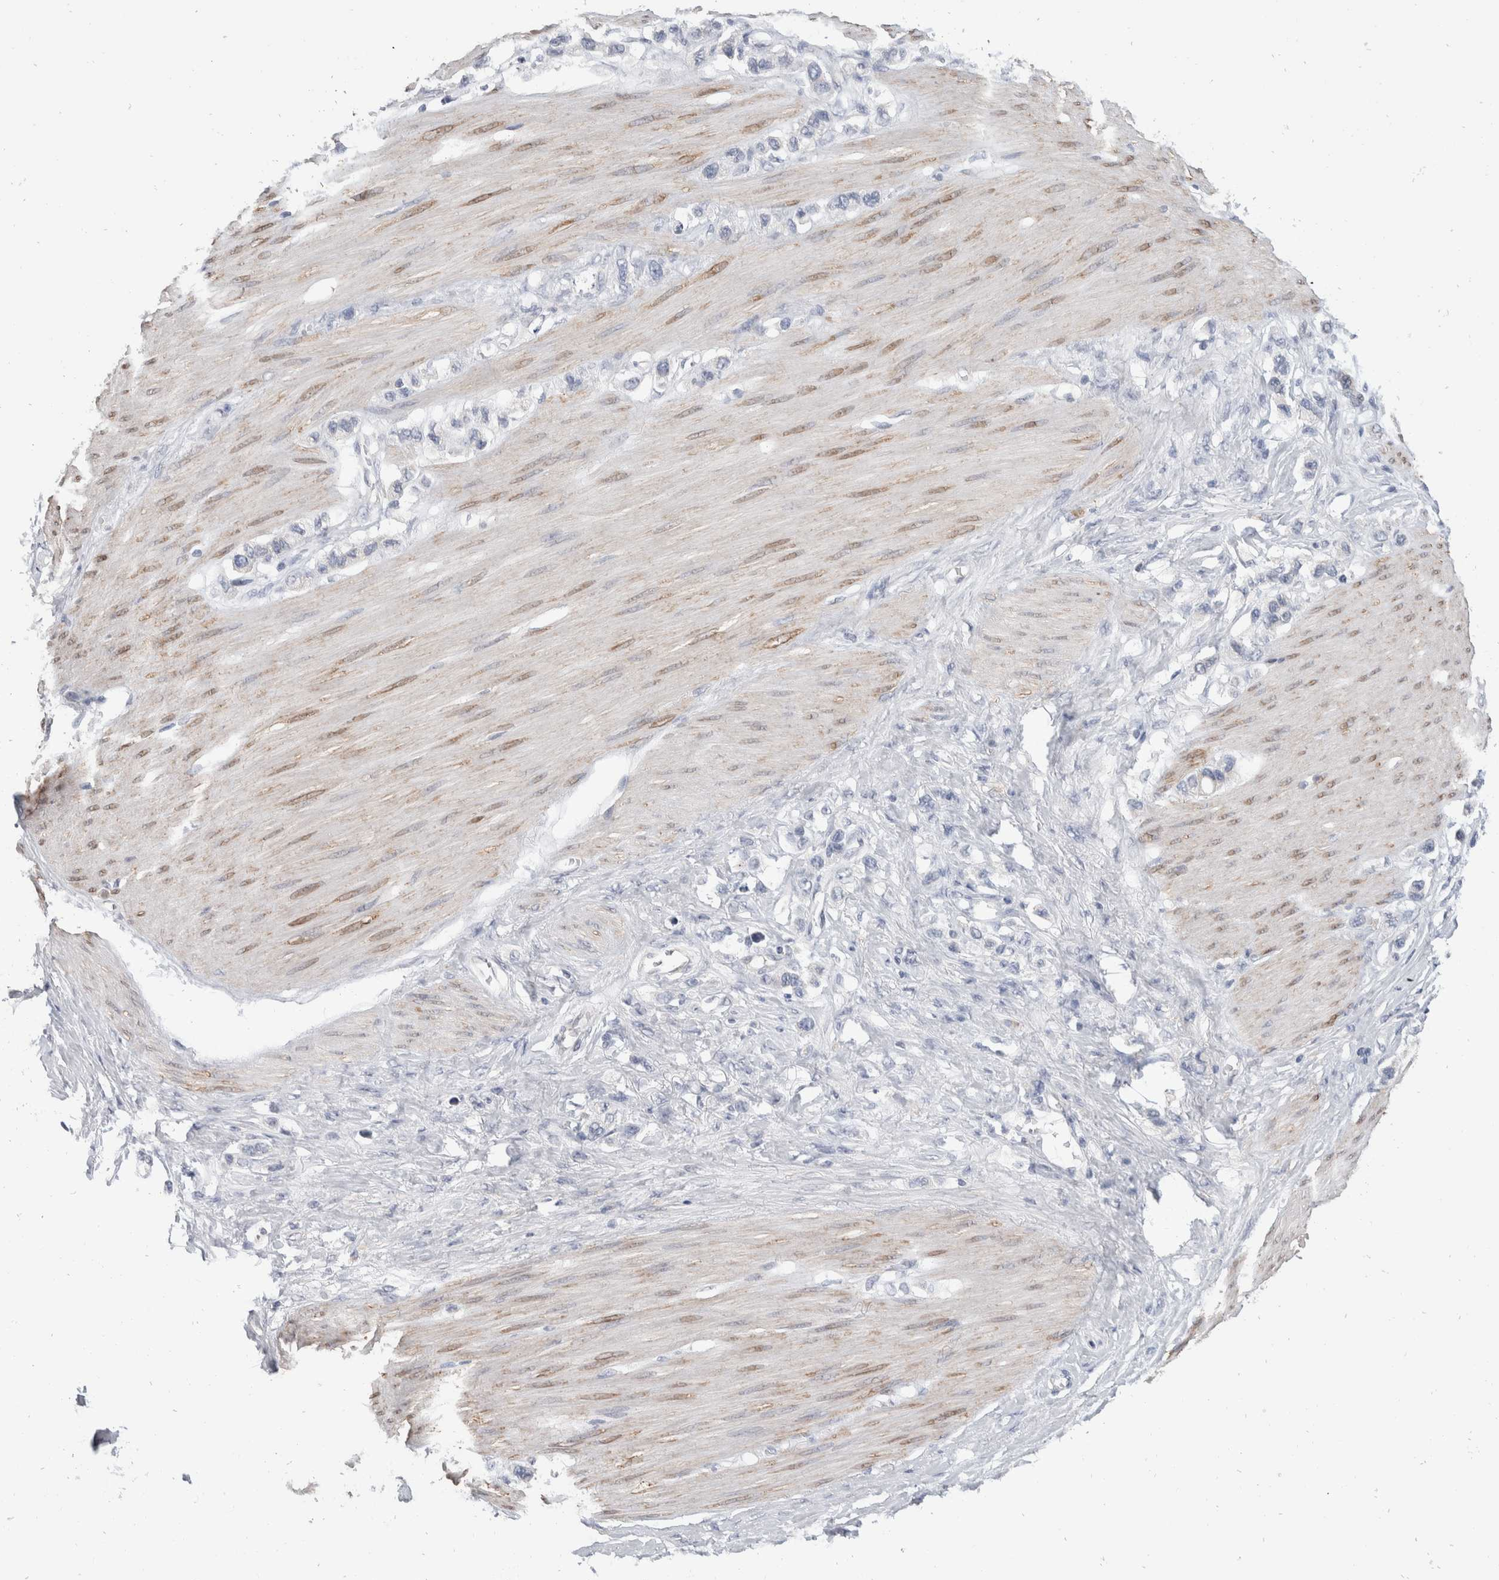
{"staining": {"intensity": "negative", "quantity": "none", "location": "none"}, "tissue": "stomach cancer", "cell_type": "Tumor cells", "image_type": "cancer", "snomed": [{"axis": "morphology", "description": "Adenocarcinoma, NOS"}, {"axis": "topography", "description": "Stomach"}], "caption": "A micrograph of human adenocarcinoma (stomach) is negative for staining in tumor cells.", "gene": "TMEM245", "patient": {"sex": "female", "age": 65}}